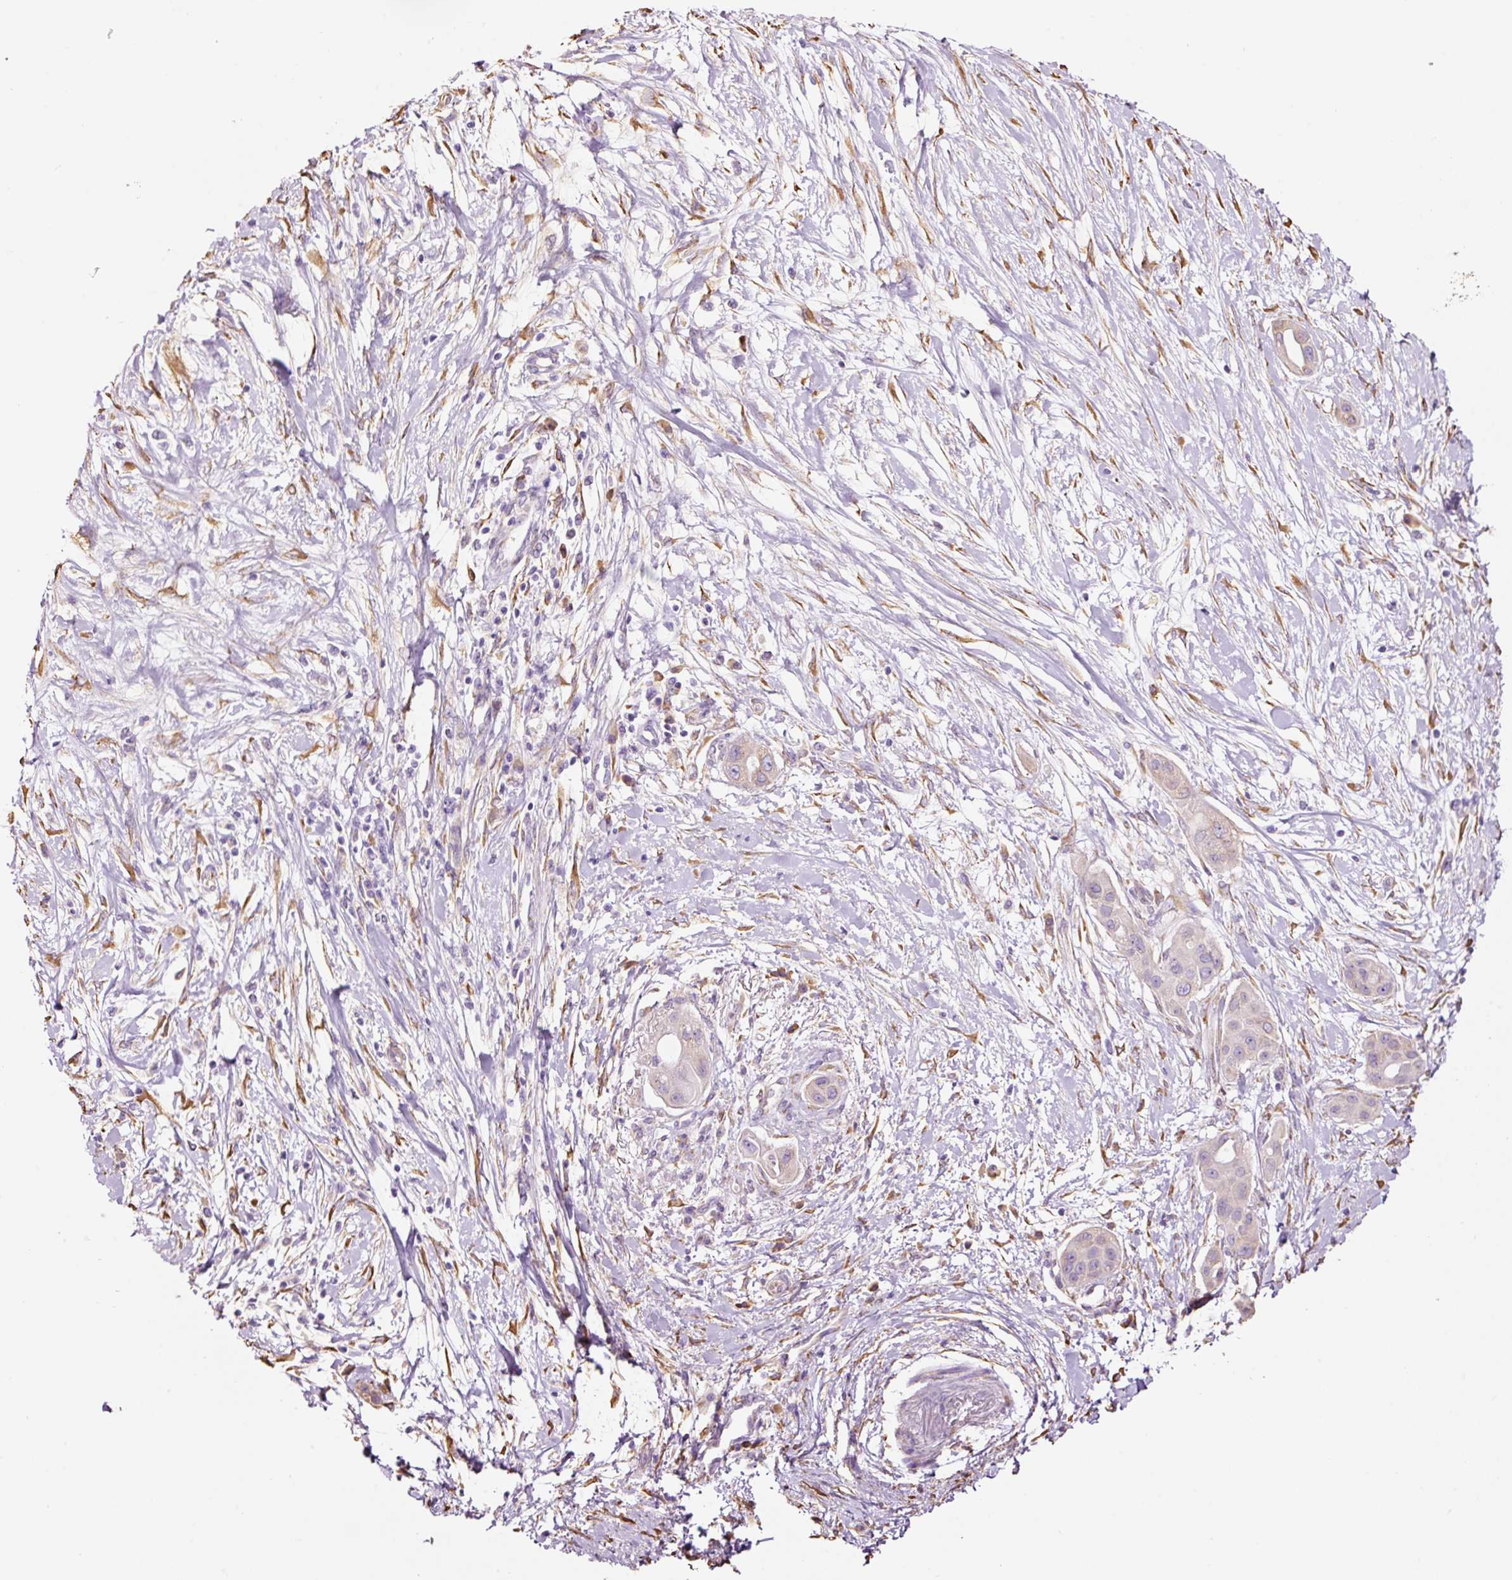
{"staining": {"intensity": "weak", "quantity": "<25%", "location": "cytoplasmic/membranous"}, "tissue": "pancreatic cancer", "cell_type": "Tumor cells", "image_type": "cancer", "snomed": [{"axis": "morphology", "description": "Adenocarcinoma, NOS"}, {"axis": "topography", "description": "Pancreas"}], "caption": "Immunohistochemistry histopathology image of human pancreatic cancer (adenocarcinoma) stained for a protein (brown), which demonstrates no expression in tumor cells.", "gene": "GCG", "patient": {"sex": "male", "age": 68}}